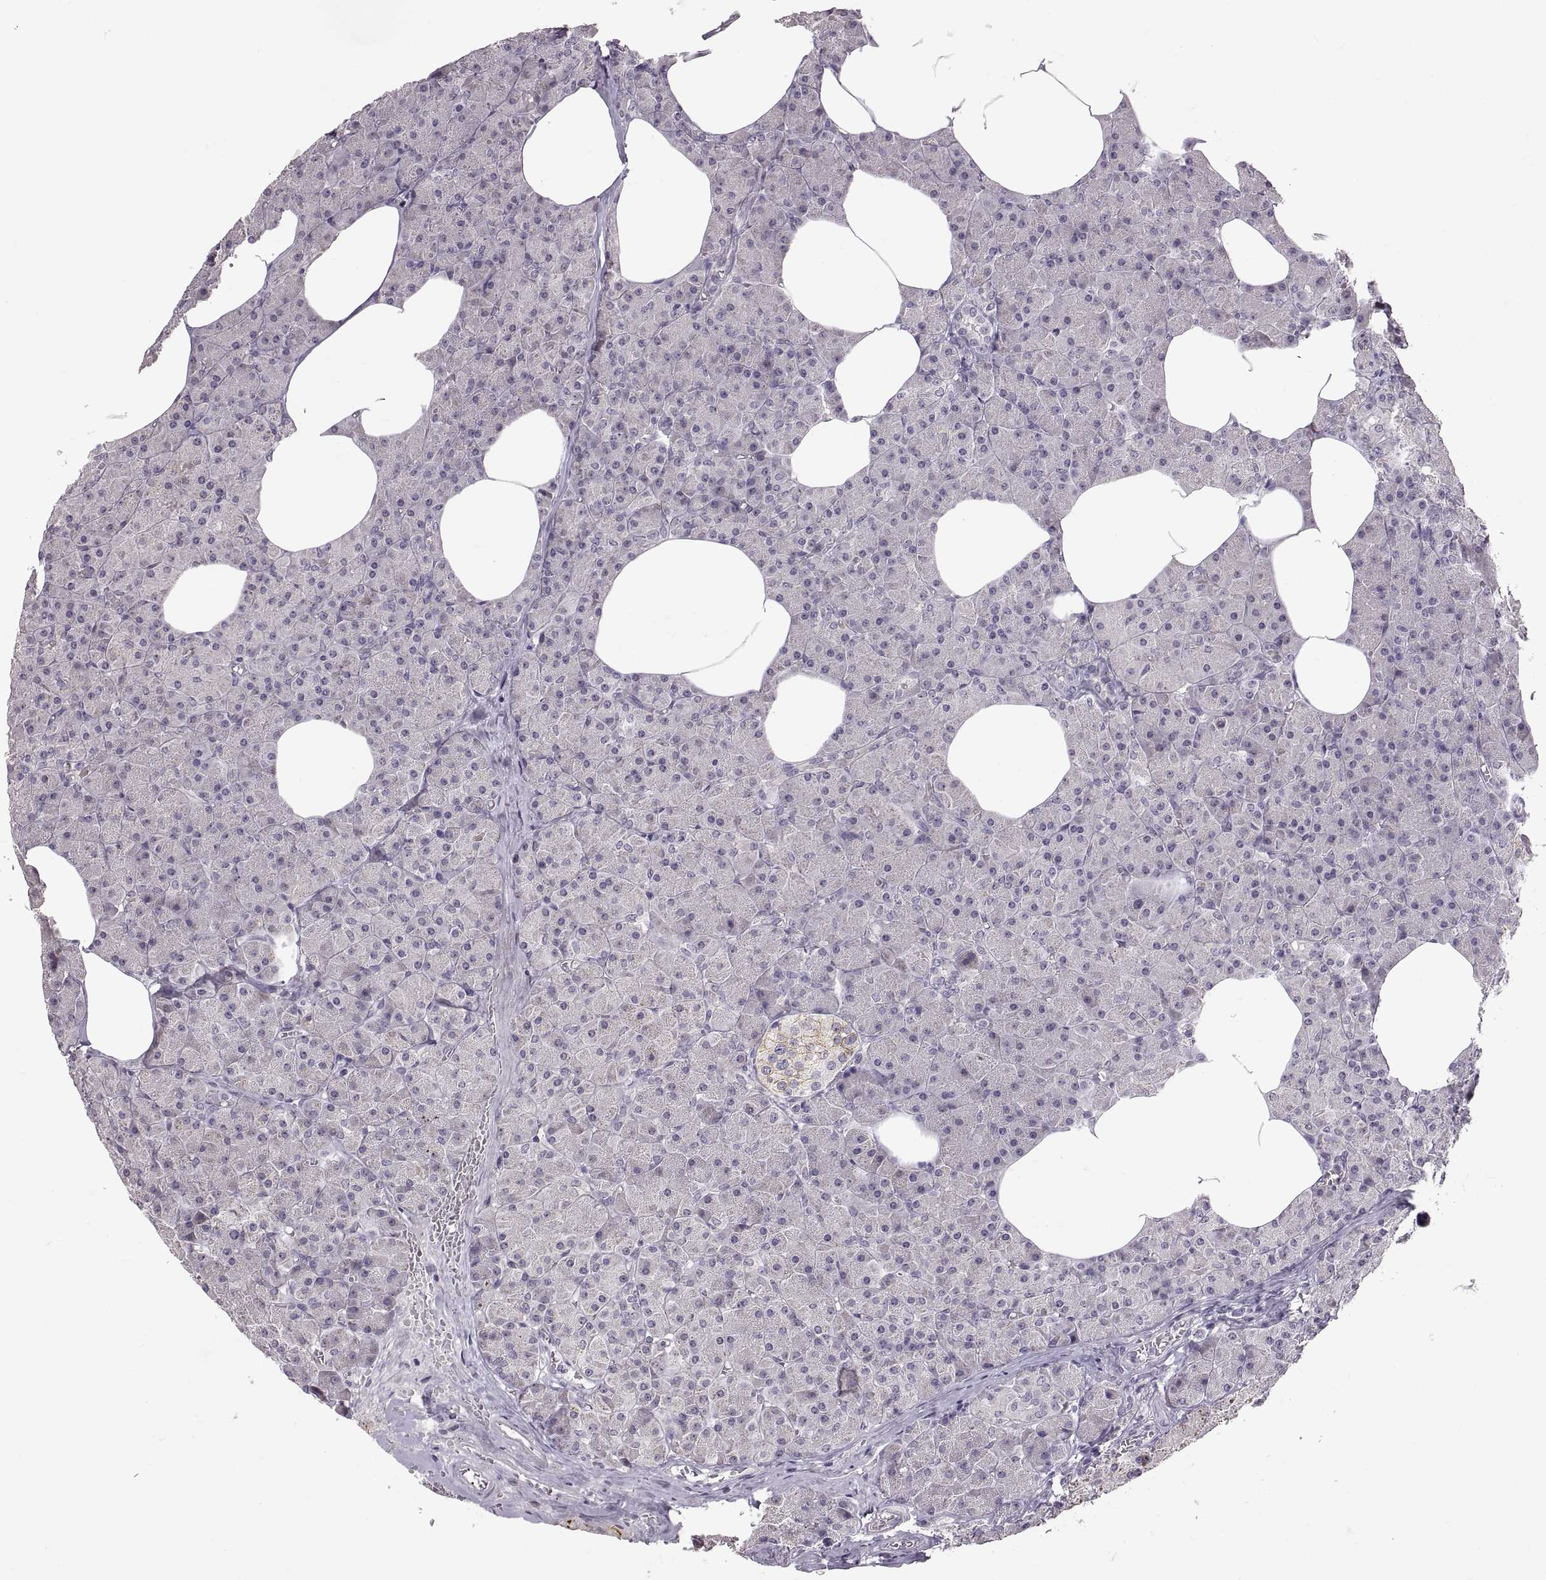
{"staining": {"intensity": "negative", "quantity": "none", "location": "none"}, "tissue": "pancreas", "cell_type": "Exocrine glandular cells", "image_type": "normal", "snomed": [{"axis": "morphology", "description": "Normal tissue, NOS"}, {"axis": "topography", "description": "Pancreas"}], "caption": "A high-resolution histopathology image shows IHC staining of benign pancreas, which exhibits no significant expression in exocrine glandular cells.", "gene": "CDH2", "patient": {"sex": "female", "age": 45}}